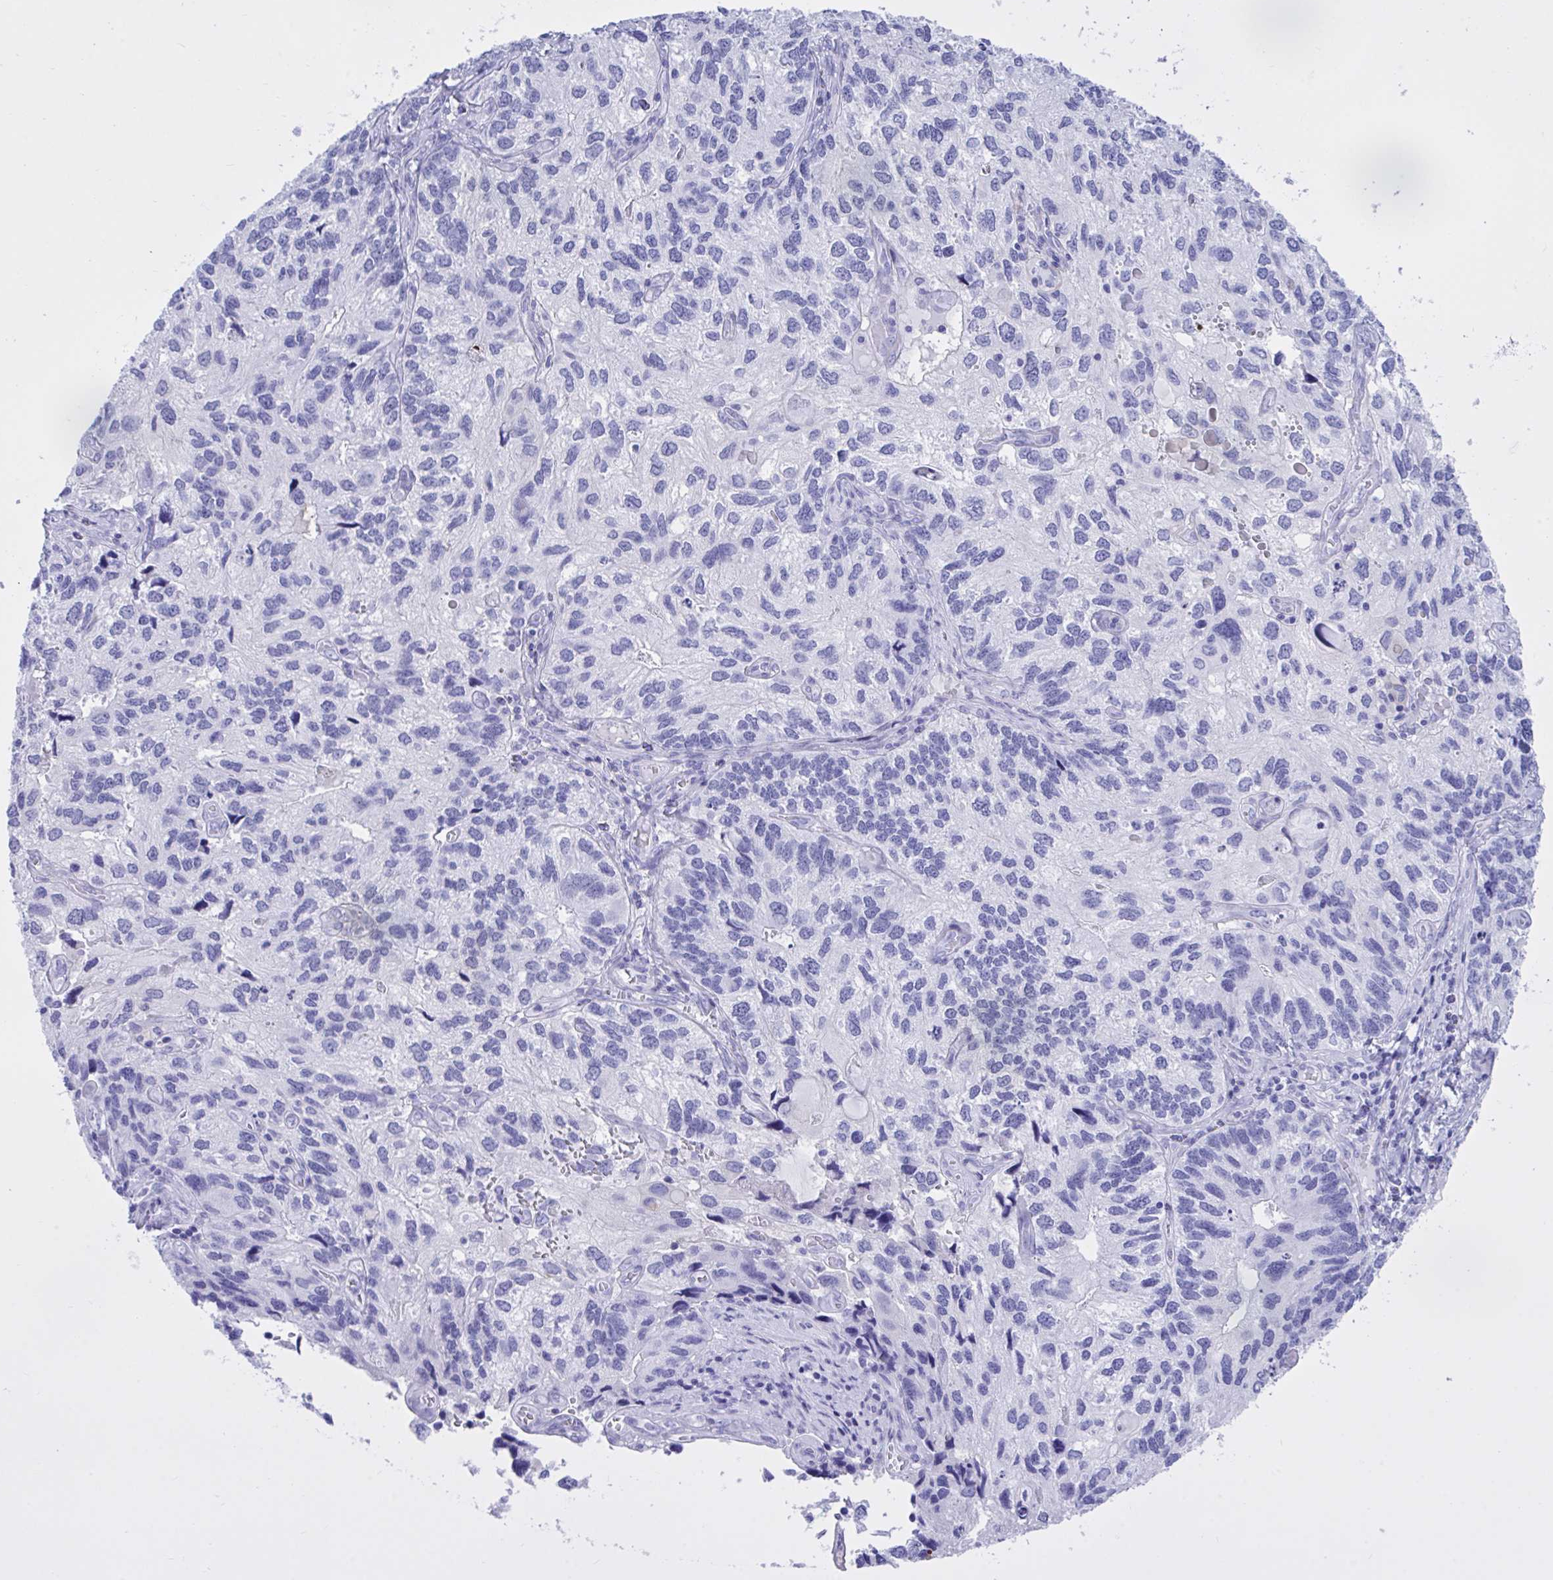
{"staining": {"intensity": "negative", "quantity": "none", "location": "none"}, "tissue": "endometrial cancer", "cell_type": "Tumor cells", "image_type": "cancer", "snomed": [{"axis": "morphology", "description": "Carcinoma, NOS"}, {"axis": "topography", "description": "Uterus"}], "caption": "An IHC image of carcinoma (endometrial) is shown. There is no staining in tumor cells of carcinoma (endometrial). (DAB IHC, high magnification).", "gene": "BEX5", "patient": {"sex": "female", "age": 76}}